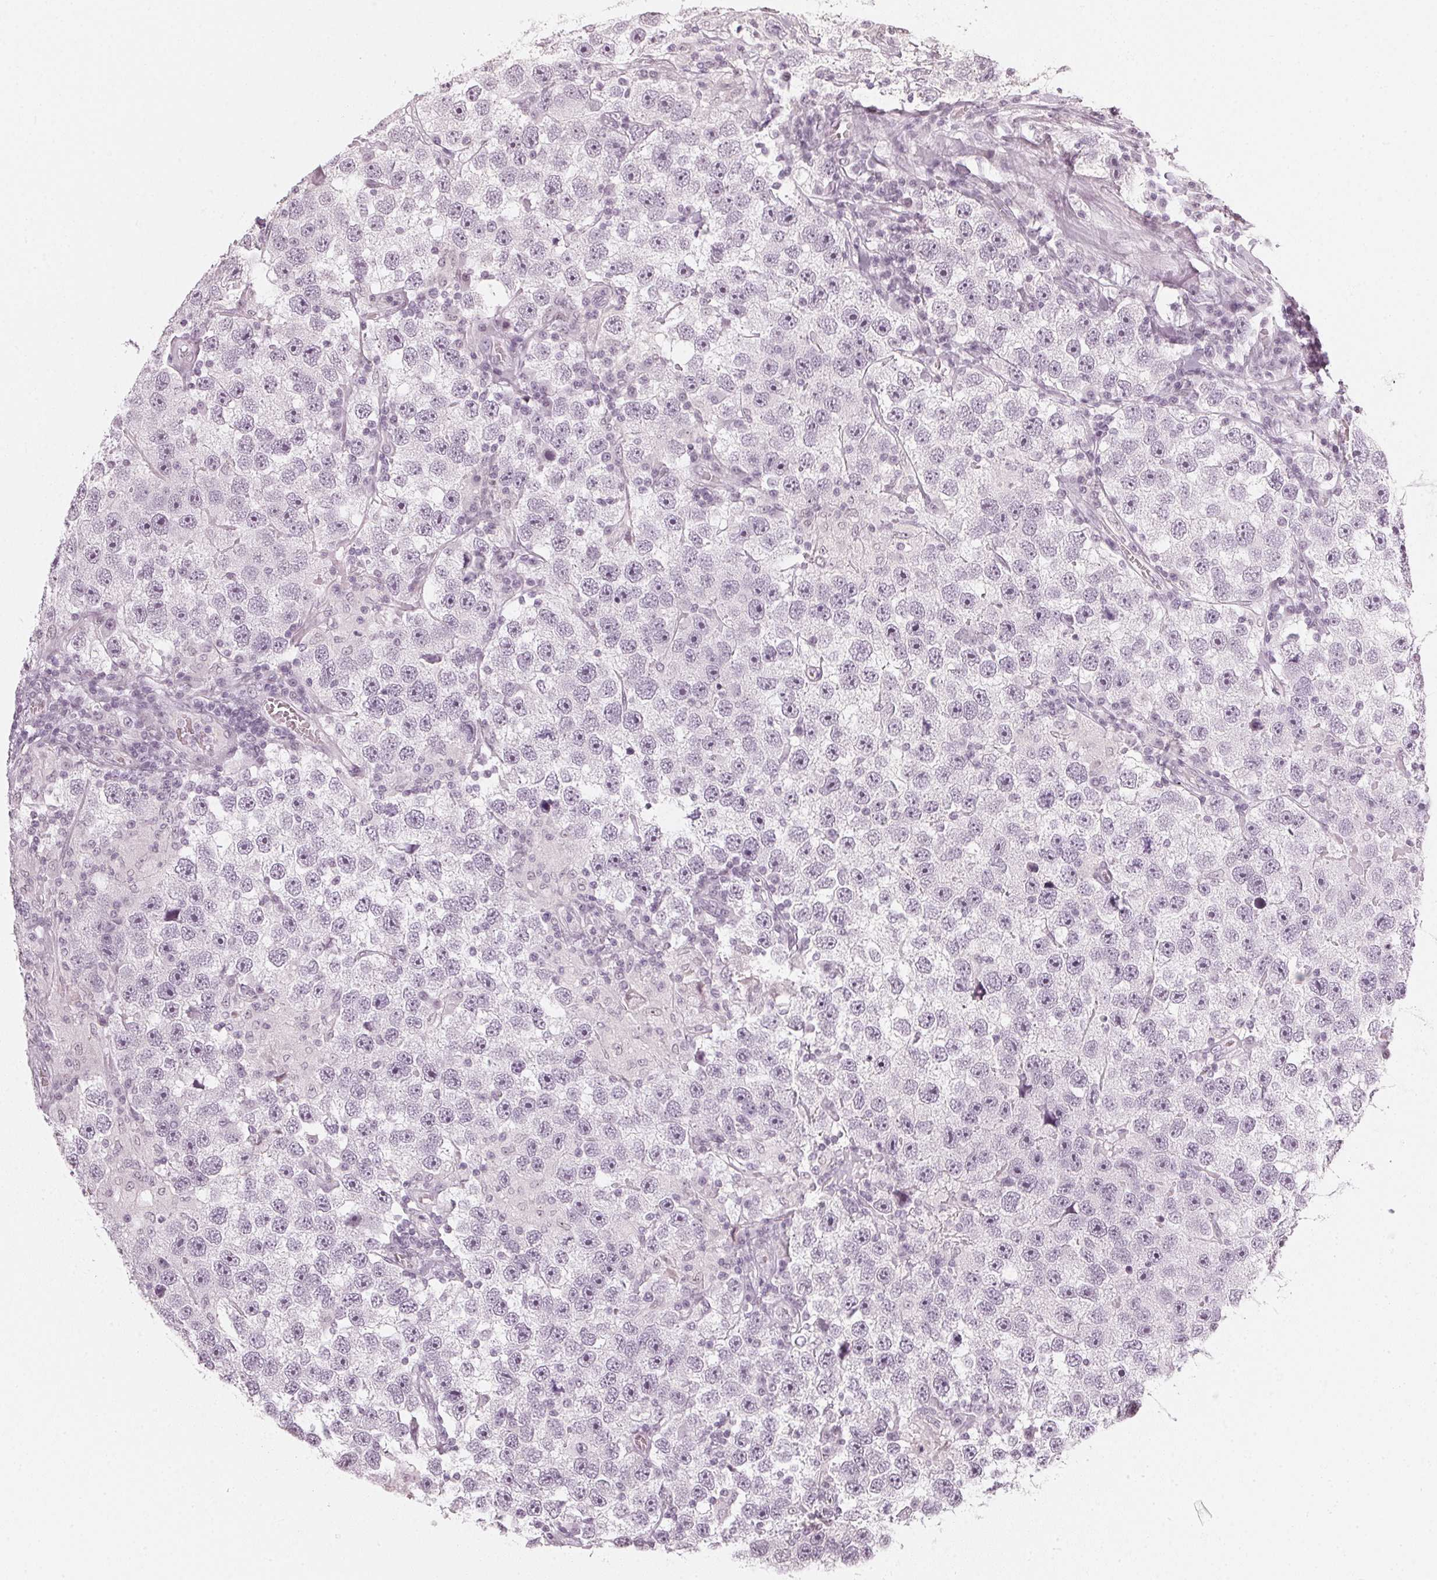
{"staining": {"intensity": "negative", "quantity": "none", "location": "none"}, "tissue": "testis cancer", "cell_type": "Tumor cells", "image_type": "cancer", "snomed": [{"axis": "morphology", "description": "Seminoma, NOS"}, {"axis": "topography", "description": "Testis"}], "caption": "Protein analysis of testis cancer demonstrates no significant staining in tumor cells. (DAB immunohistochemistry visualized using brightfield microscopy, high magnification).", "gene": "DNAJC6", "patient": {"sex": "male", "age": 26}}